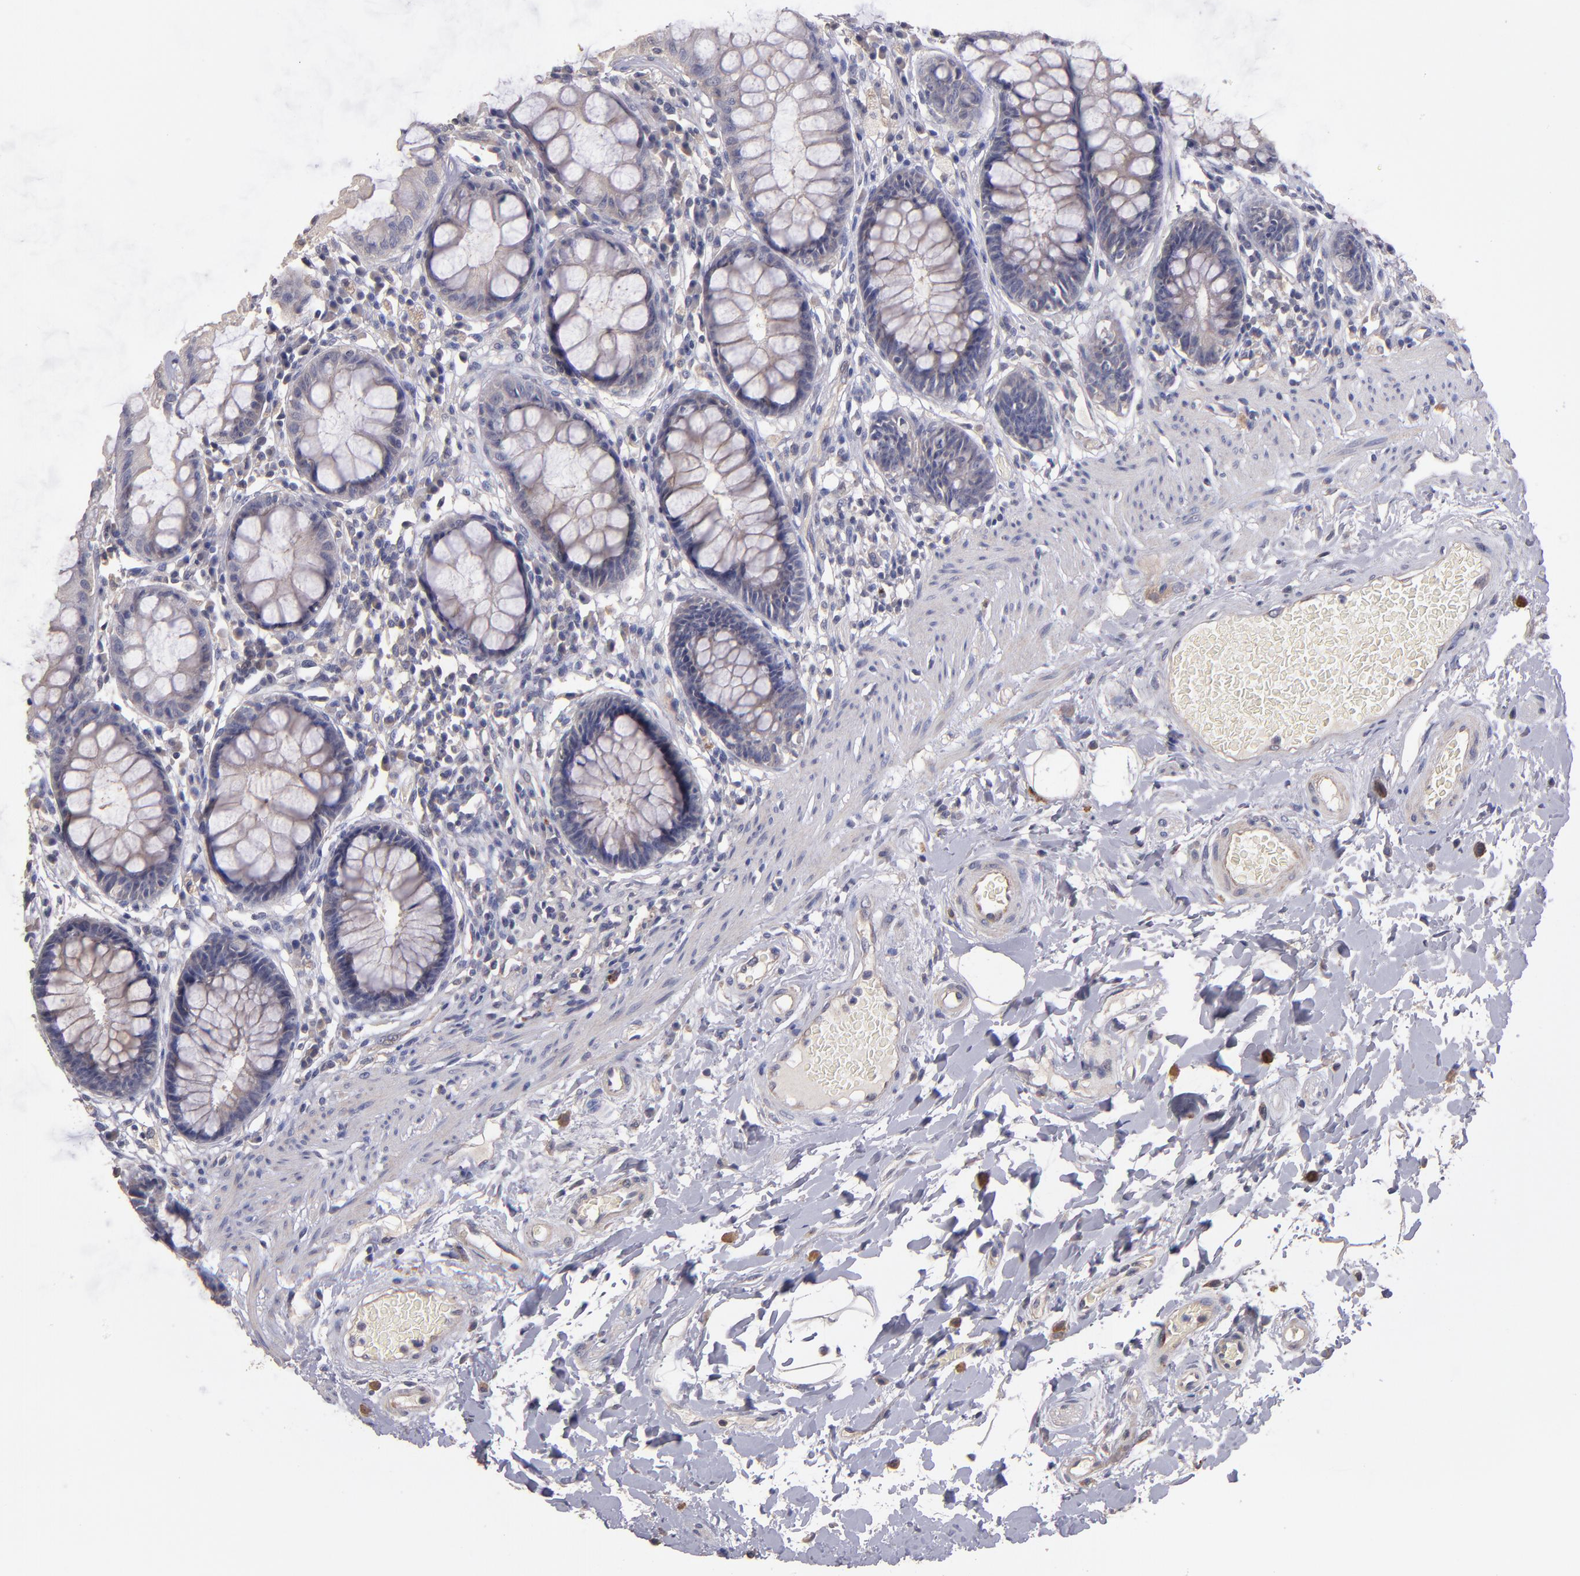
{"staining": {"intensity": "moderate", "quantity": ">75%", "location": "cytoplasmic/membranous"}, "tissue": "rectum", "cell_type": "Glandular cells", "image_type": "normal", "snomed": [{"axis": "morphology", "description": "Normal tissue, NOS"}, {"axis": "topography", "description": "Rectum"}], "caption": "This photomicrograph exhibits normal rectum stained with immunohistochemistry to label a protein in brown. The cytoplasmic/membranous of glandular cells show moderate positivity for the protein. Nuclei are counter-stained blue.", "gene": "MAGEE1", "patient": {"sex": "female", "age": 46}}